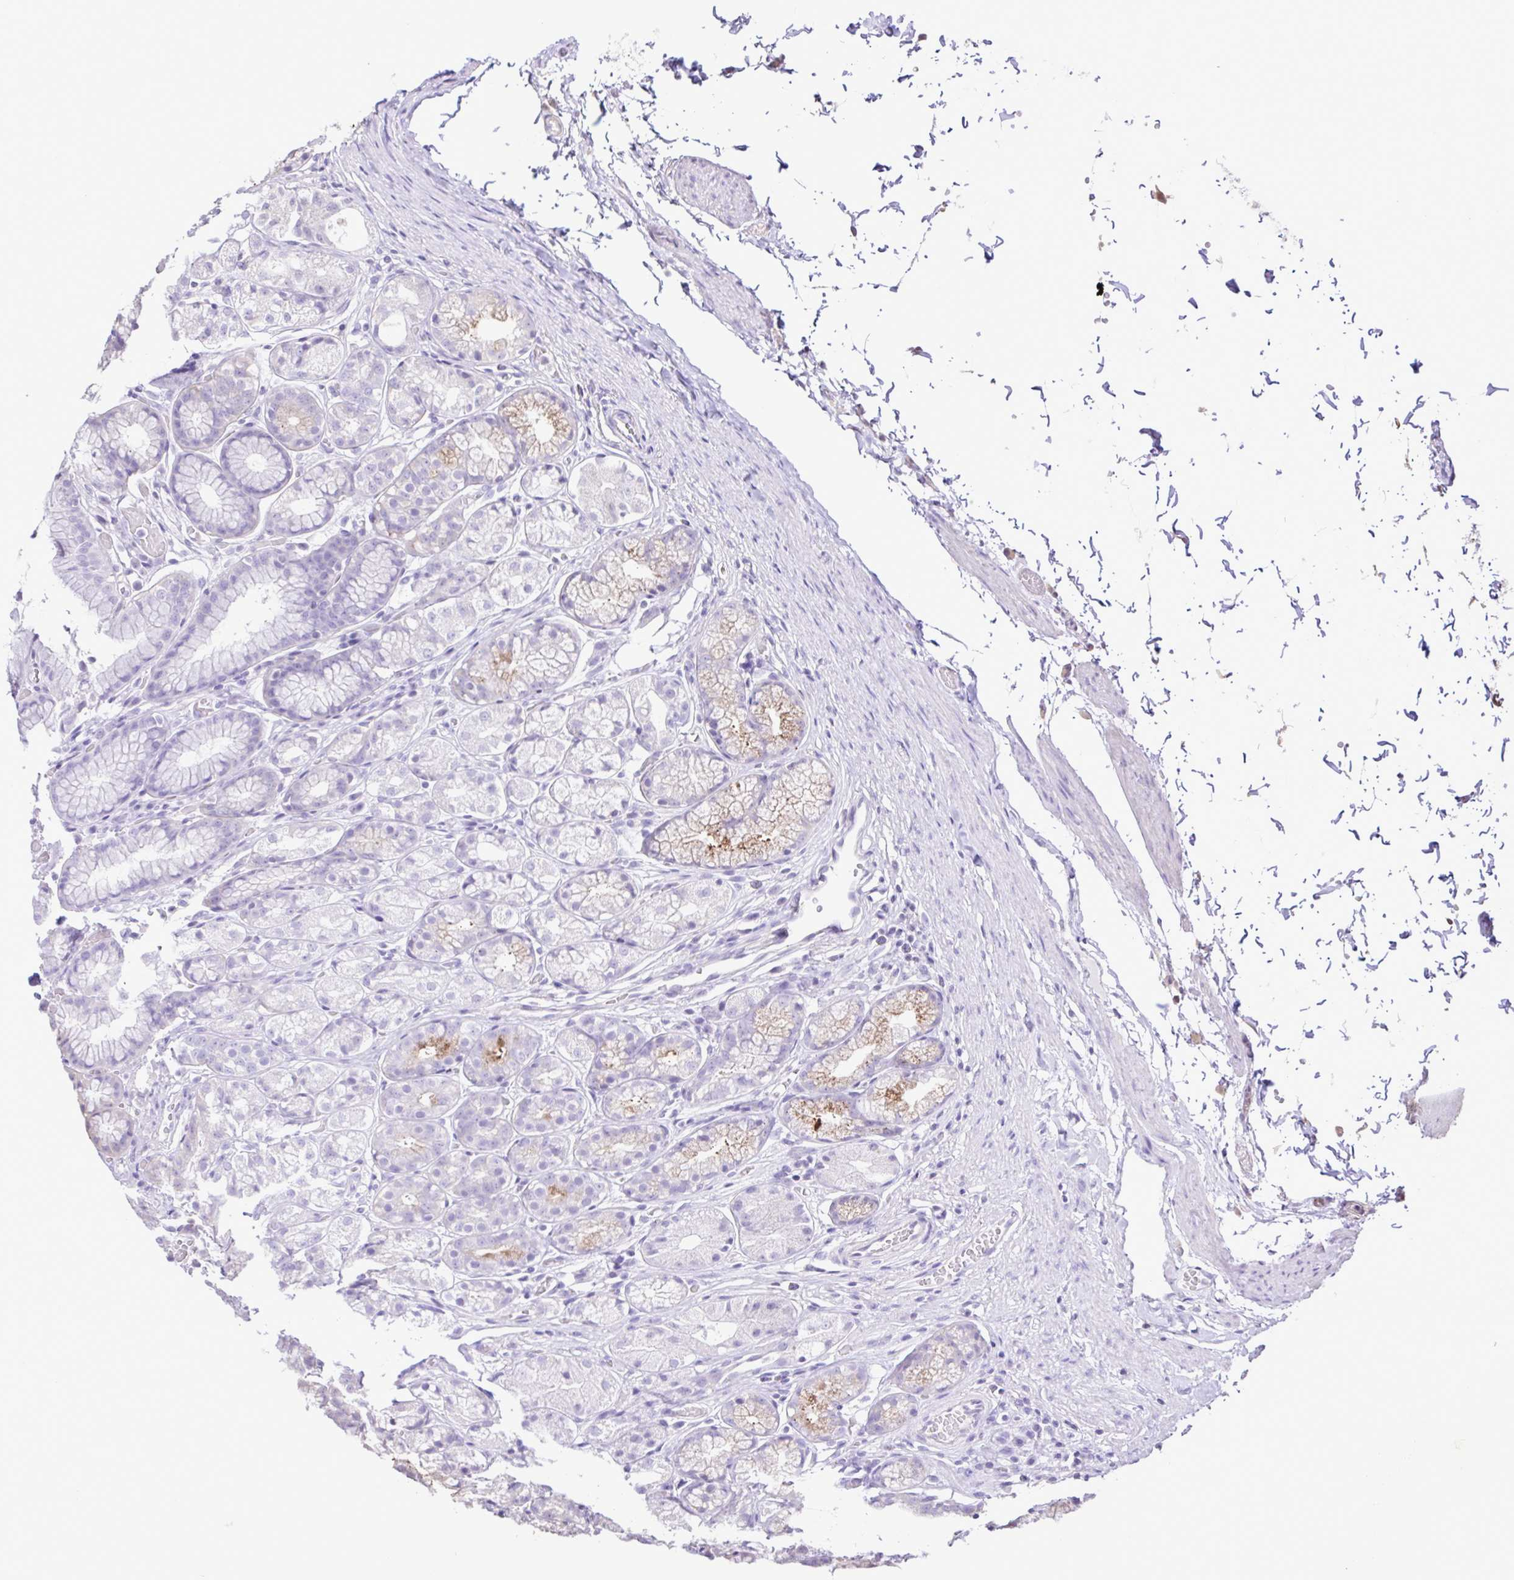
{"staining": {"intensity": "moderate", "quantity": "<25%", "location": "cytoplasmic/membranous"}, "tissue": "stomach", "cell_type": "Glandular cells", "image_type": "normal", "snomed": [{"axis": "morphology", "description": "Normal tissue, NOS"}, {"axis": "topography", "description": "Stomach"}], "caption": "Immunohistochemistry staining of normal stomach, which shows low levels of moderate cytoplasmic/membranous staining in approximately <25% of glandular cells indicating moderate cytoplasmic/membranous protein positivity. The staining was performed using DAB (3,3'-diaminobenzidine) (brown) for protein detection and nuclei were counterstained in hematoxylin (blue).", "gene": "CYP17A1", "patient": {"sex": "male", "age": 70}}